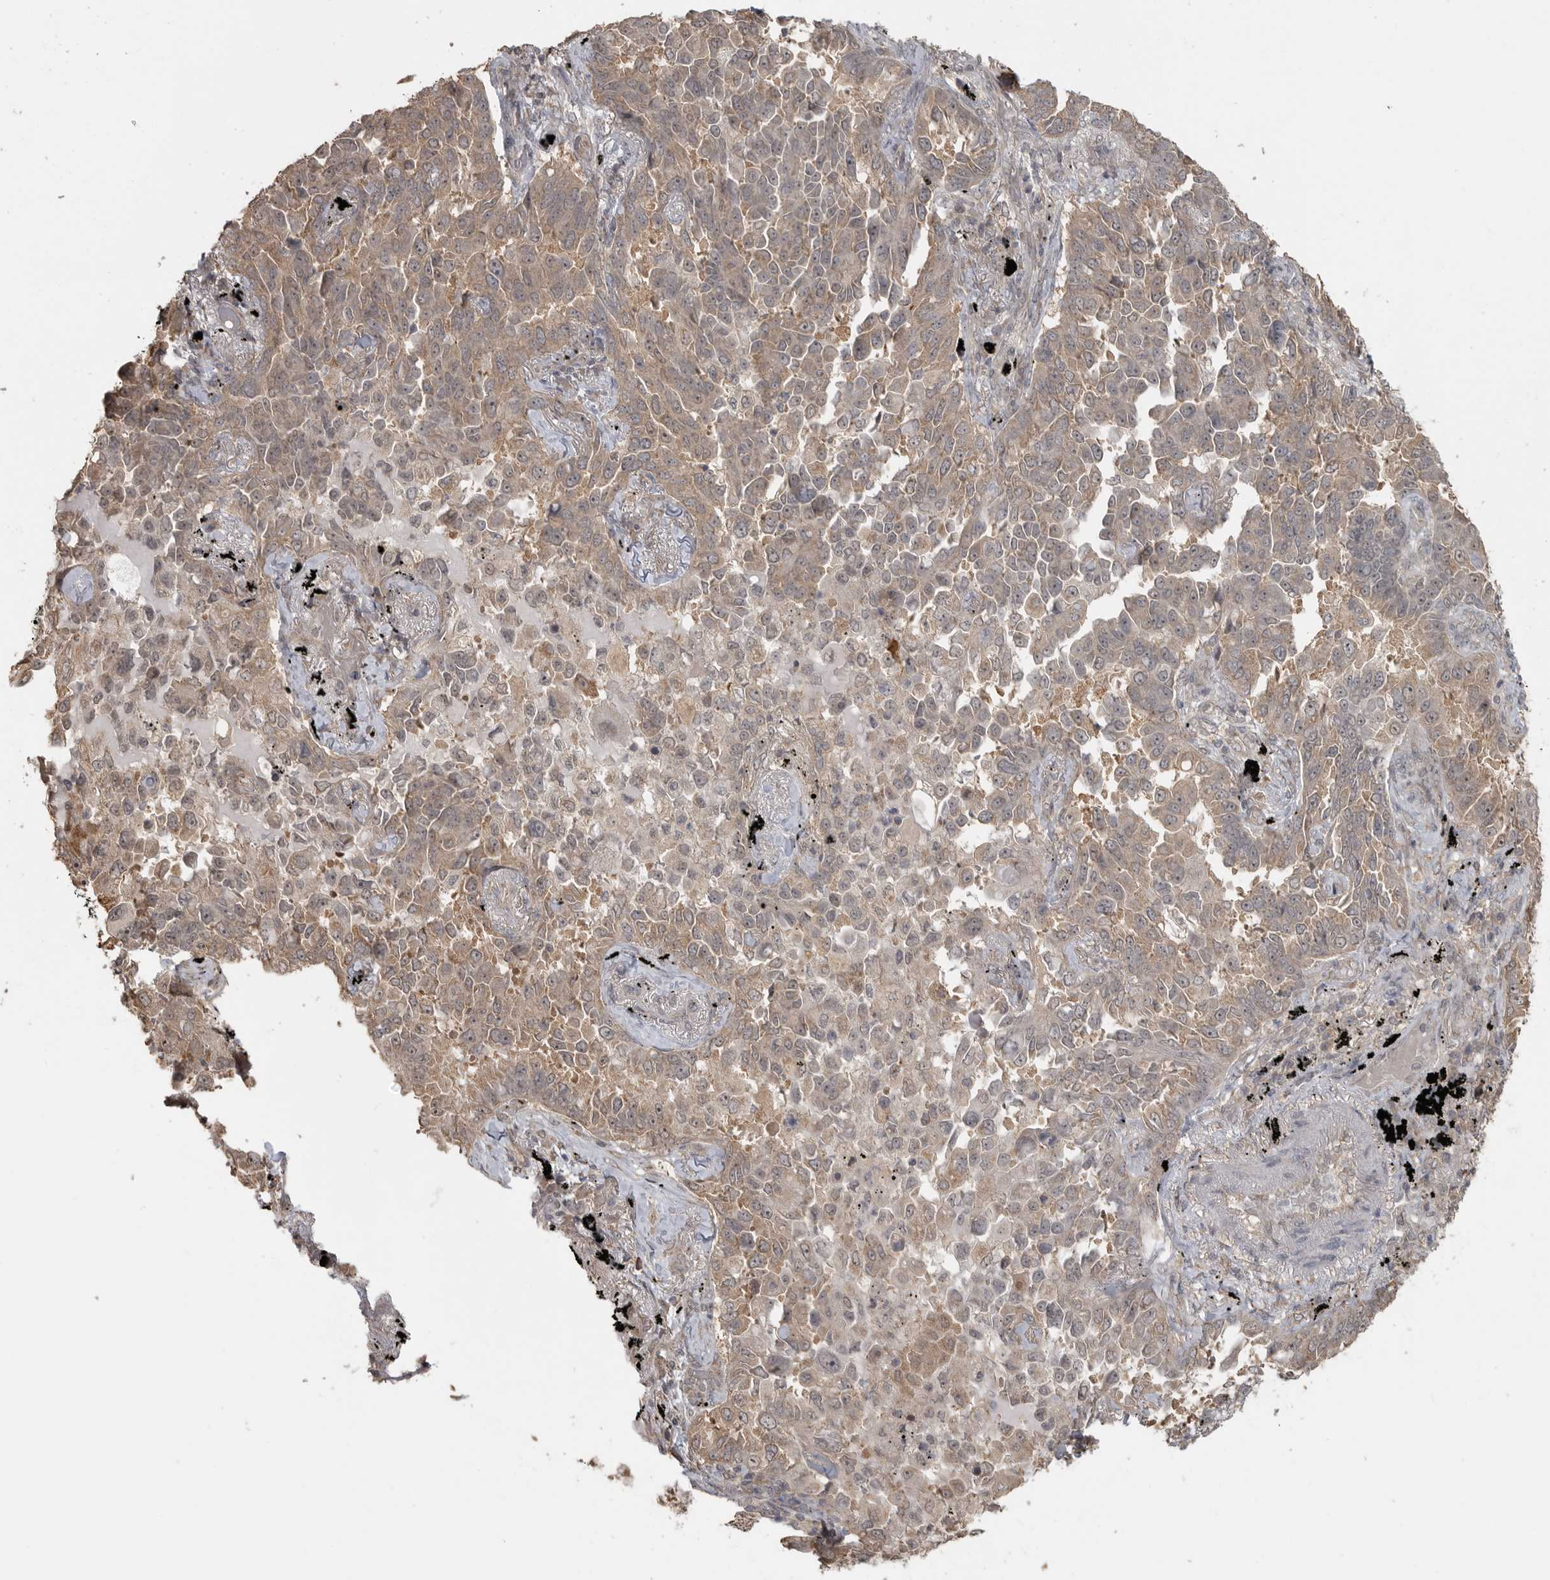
{"staining": {"intensity": "weak", "quantity": "25%-75%", "location": "cytoplasmic/membranous"}, "tissue": "lung cancer", "cell_type": "Tumor cells", "image_type": "cancer", "snomed": [{"axis": "morphology", "description": "Adenocarcinoma, NOS"}, {"axis": "topography", "description": "Lung"}], "caption": "Weak cytoplasmic/membranous staining is seen in about 25%-75% of tumor cells in adenocarcinoma (lung).", "gene": "LLGL1", "patient": {"sex": "female", "age": 67}}